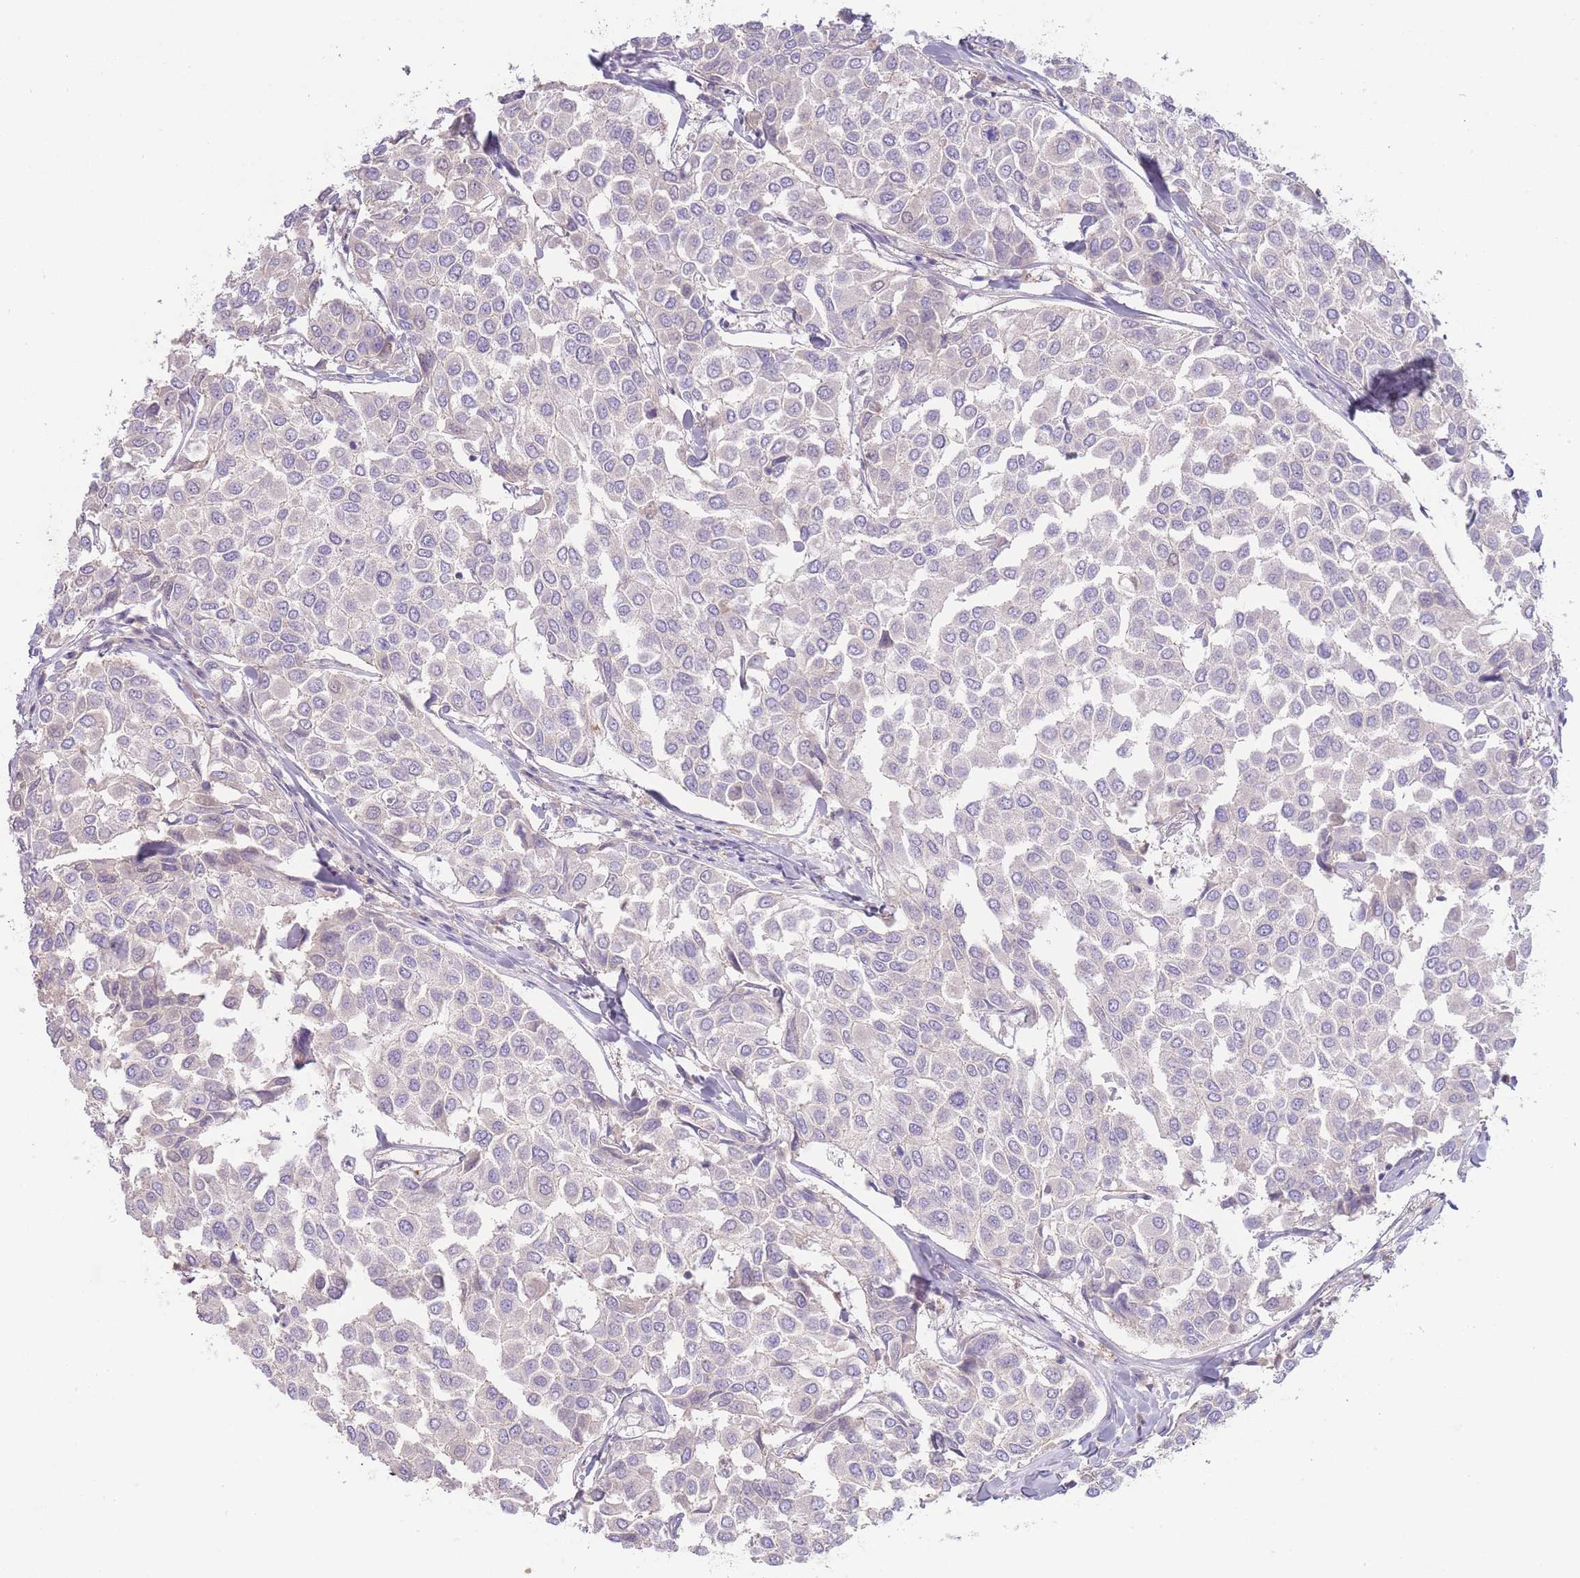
{"staining": {"intensity": "negative", "quantity": "none", "location": "none"}, "tissue": "breast cancer", "cell_type": "Tumor cells", "image_type": "cancer", "snomed": [{"axis": "morphology", "description": "Duct carcinoma"}, {"axis": "topography", "description": "Breast"}], "caption": "An IHC micrograph of invasive ductal carcinoma (breast) is shown. There is no staining in tumor cells of invasive ductal carcinoma (breast).", "gene": "SPHKAP", "patient": {"sex": "female", "age": 55}}